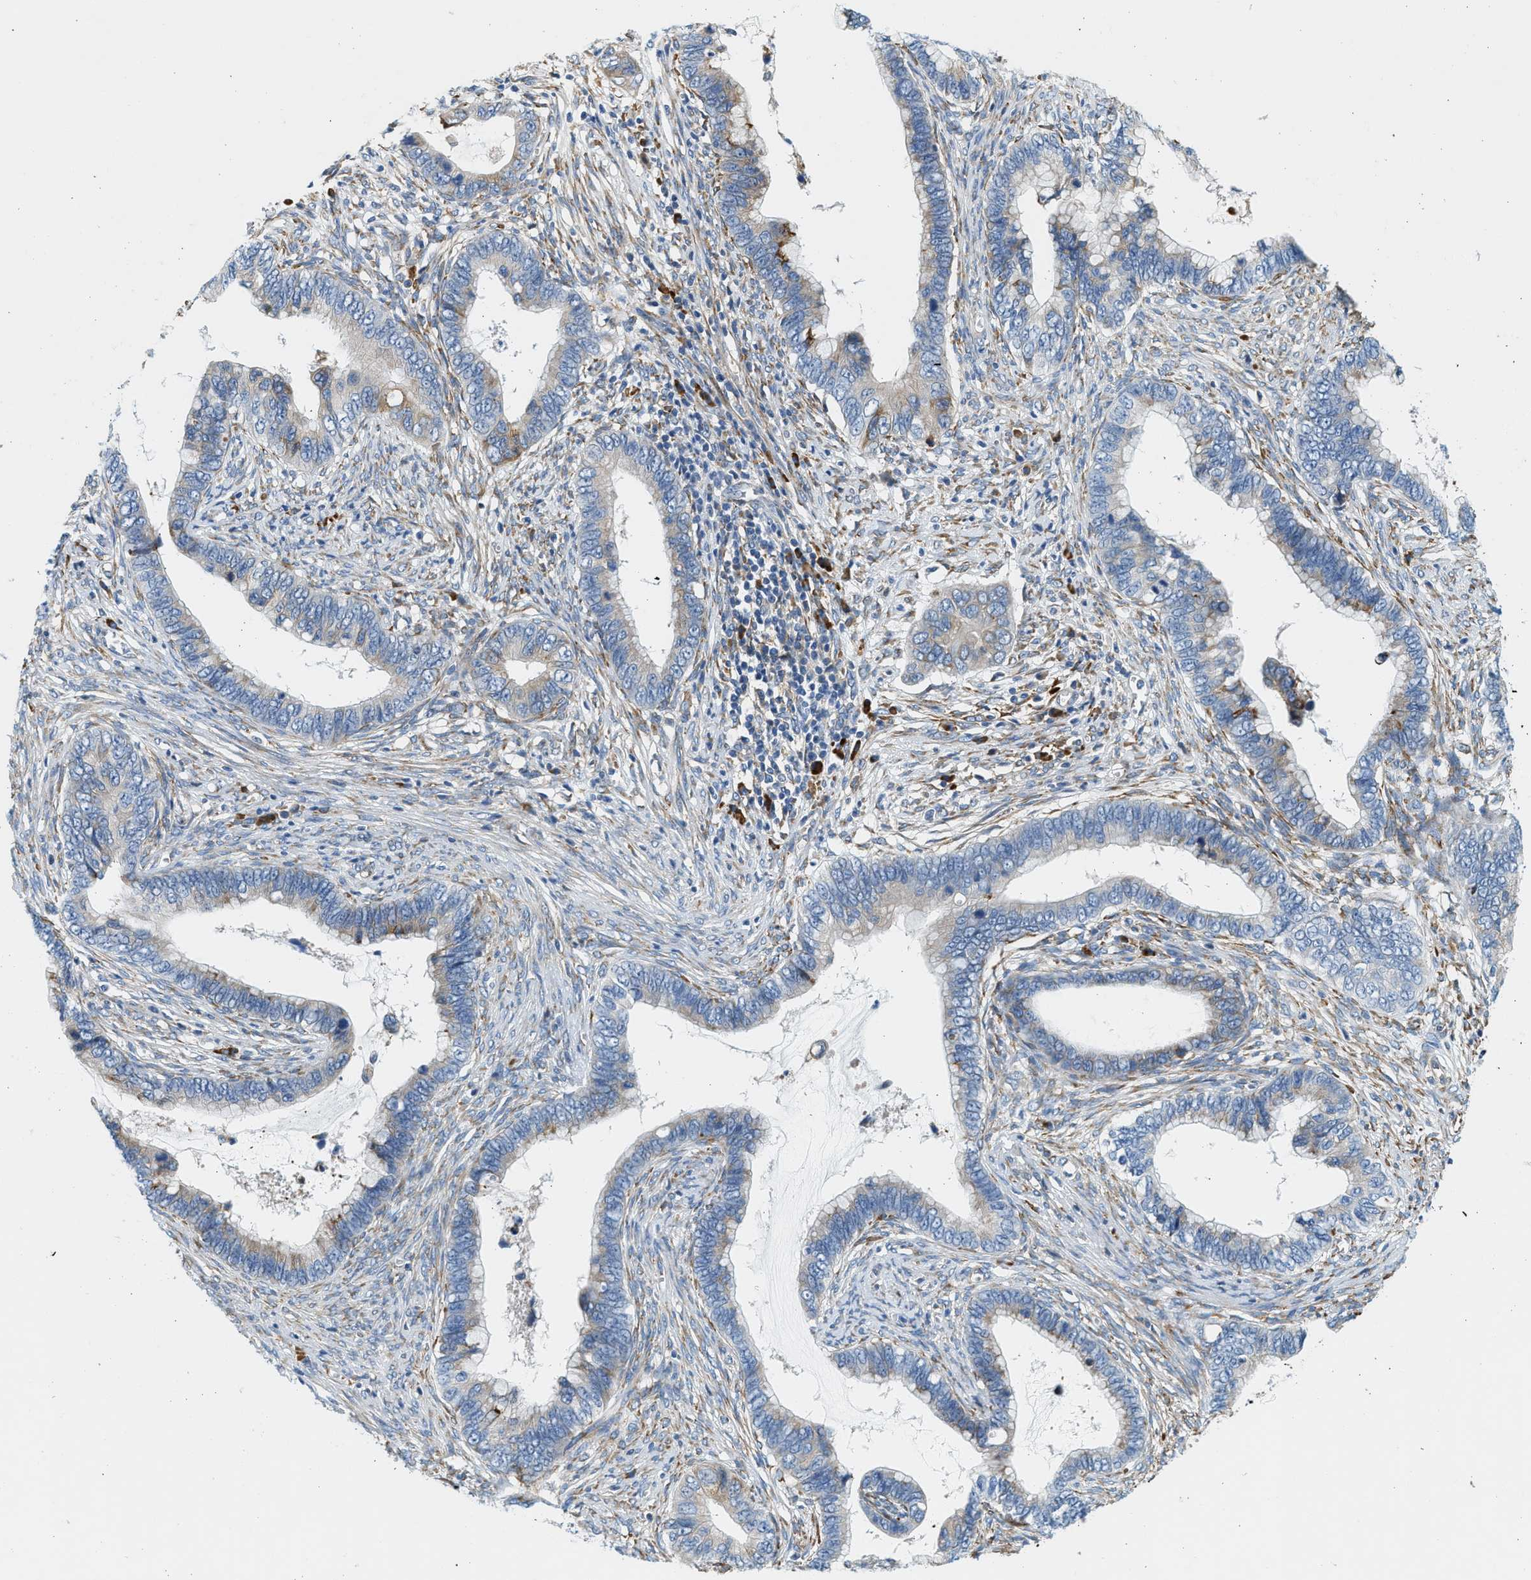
{"staining": {"intensity": "moderate", "quantity": "<25%", "location": "cytoplasmic/membranous"}, "tissue": "cervical cancer", "cell_type": "Tumor cells", "image_type": "cancer", "snomed": [{"axis": "morphology", "description": "Adenocarcinoma, NOS"}, {"axis": "topography", "description": "Cervix"}], "caption": "Adenocarcinoma (cervical) was stained to show a protein in brown. There is low levels of moderate cytoplasmic/membranous positivity in approximately <25% of tumor cells.", "gene": "CNTN6", "patient": {"sex": "female", "age": 44}}